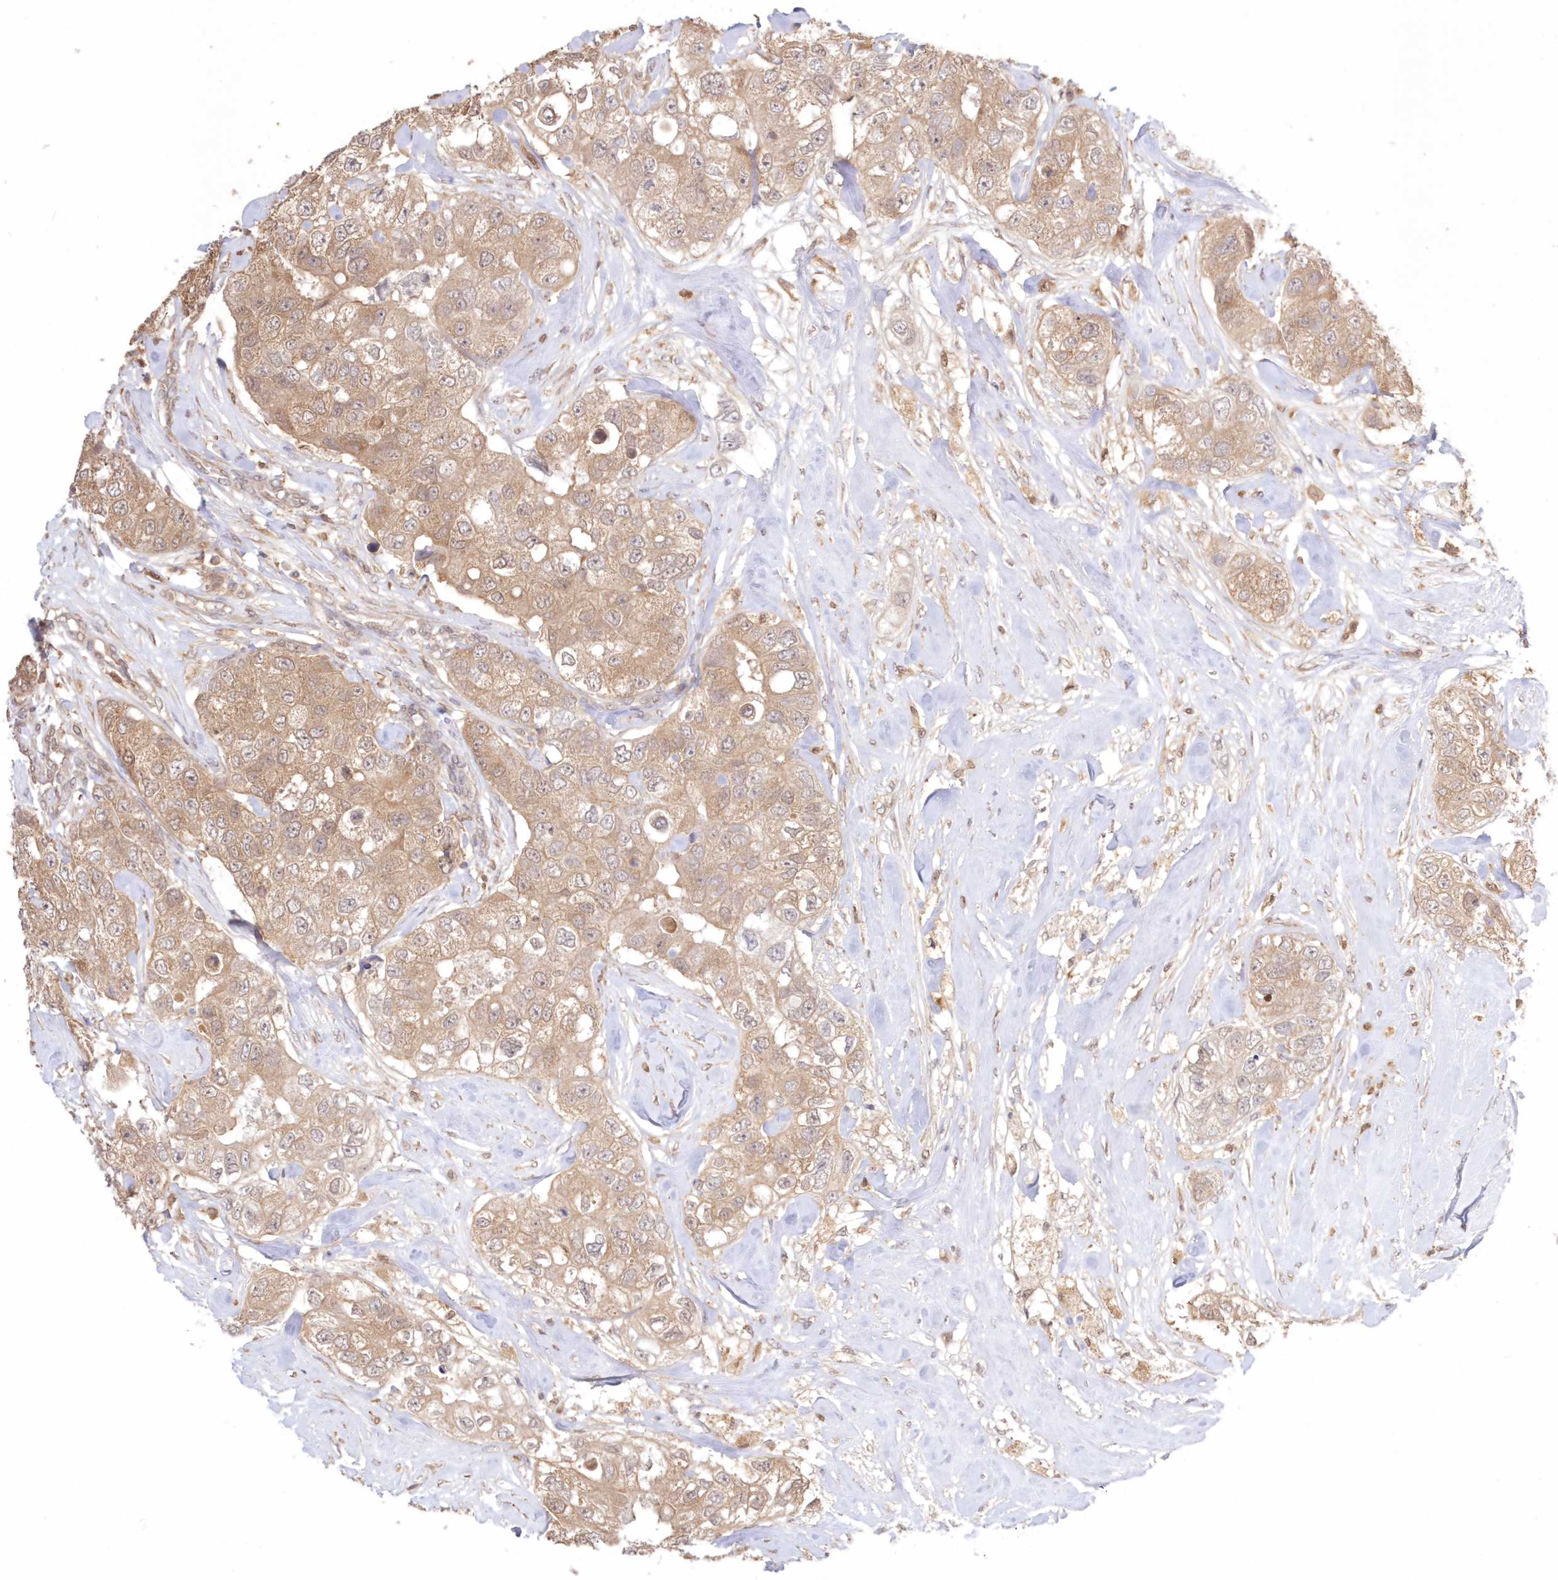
{"staining": {"intensity": "moderate", "quantity": ">75%", "location": "cytoplasmic/membranous"}, "tissue": "breast cancer", "cell_type": "Tumor cells", "image_type": "cancer", "snomed": [{"axis": "morphology", "description": "Duct carcinoma"}, {"axis": "topography", "description": "Breast"}], "caption": "Tumor cells exhibit medium levels of moderate cytoplasmic/membranous staining in approximately >75% of cells in human breast cancer. (DAB (3,3'-diaminobenzidine) IHC with brightfield microscopy, high magnification).", "gene": "RNPEP", "patient": {"sex": "female", "age": 62}}